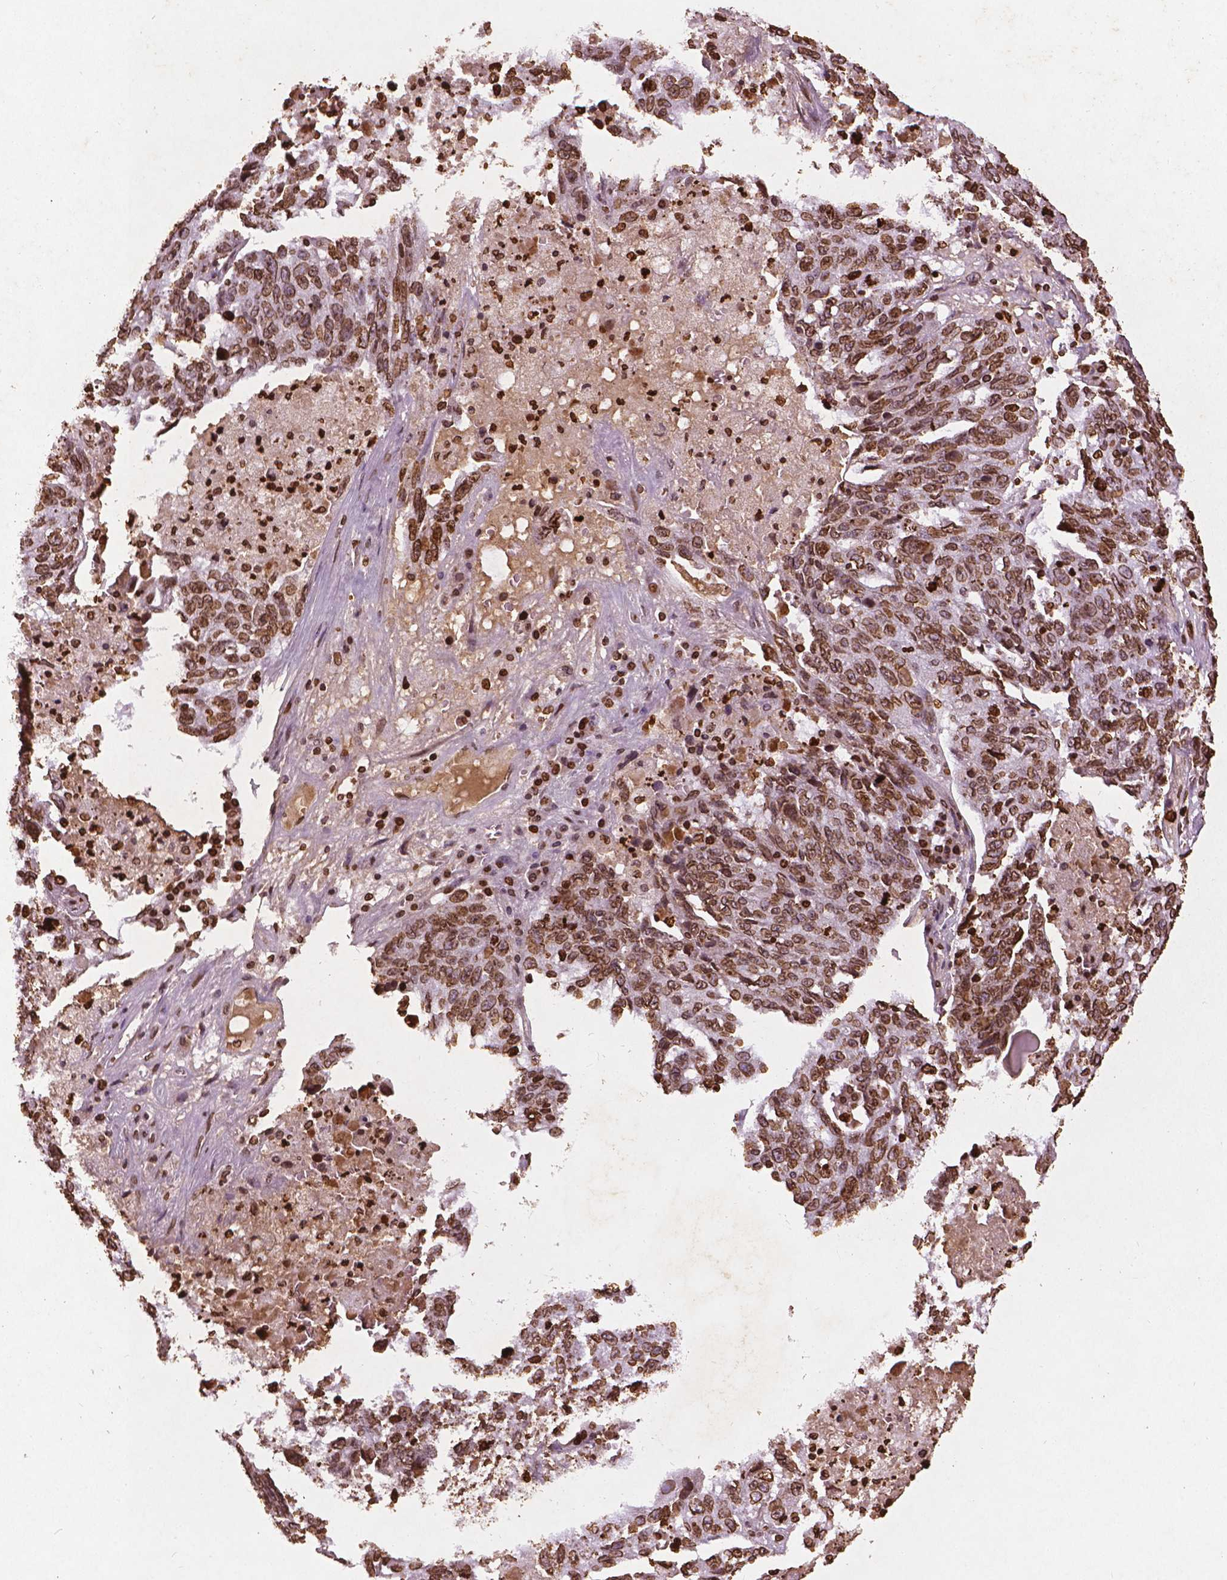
{"staining": {"intensity": "strong", "quantity": ">75%", "location": "cytoplasmic/membranous,nuclear"}, "tissue": "ovarian cancer", "cell_type": "Tumor cells", "image_type": "cancer", "snomed": [{"axis": "morphology", "description": "Cystadenocarcinoma, serous, NOS"}, {"axis": "topography", "description": "Ovary"}], "caption": "Protein expression analysis of human serous cystadenocarcinoma (ovarian) reveals strong cytoplasmic/membranous and nuclear positivity in about >75% of tumor cells.", "gene": "LMNB1", "patient": {"sex": "female", "age": 71}}